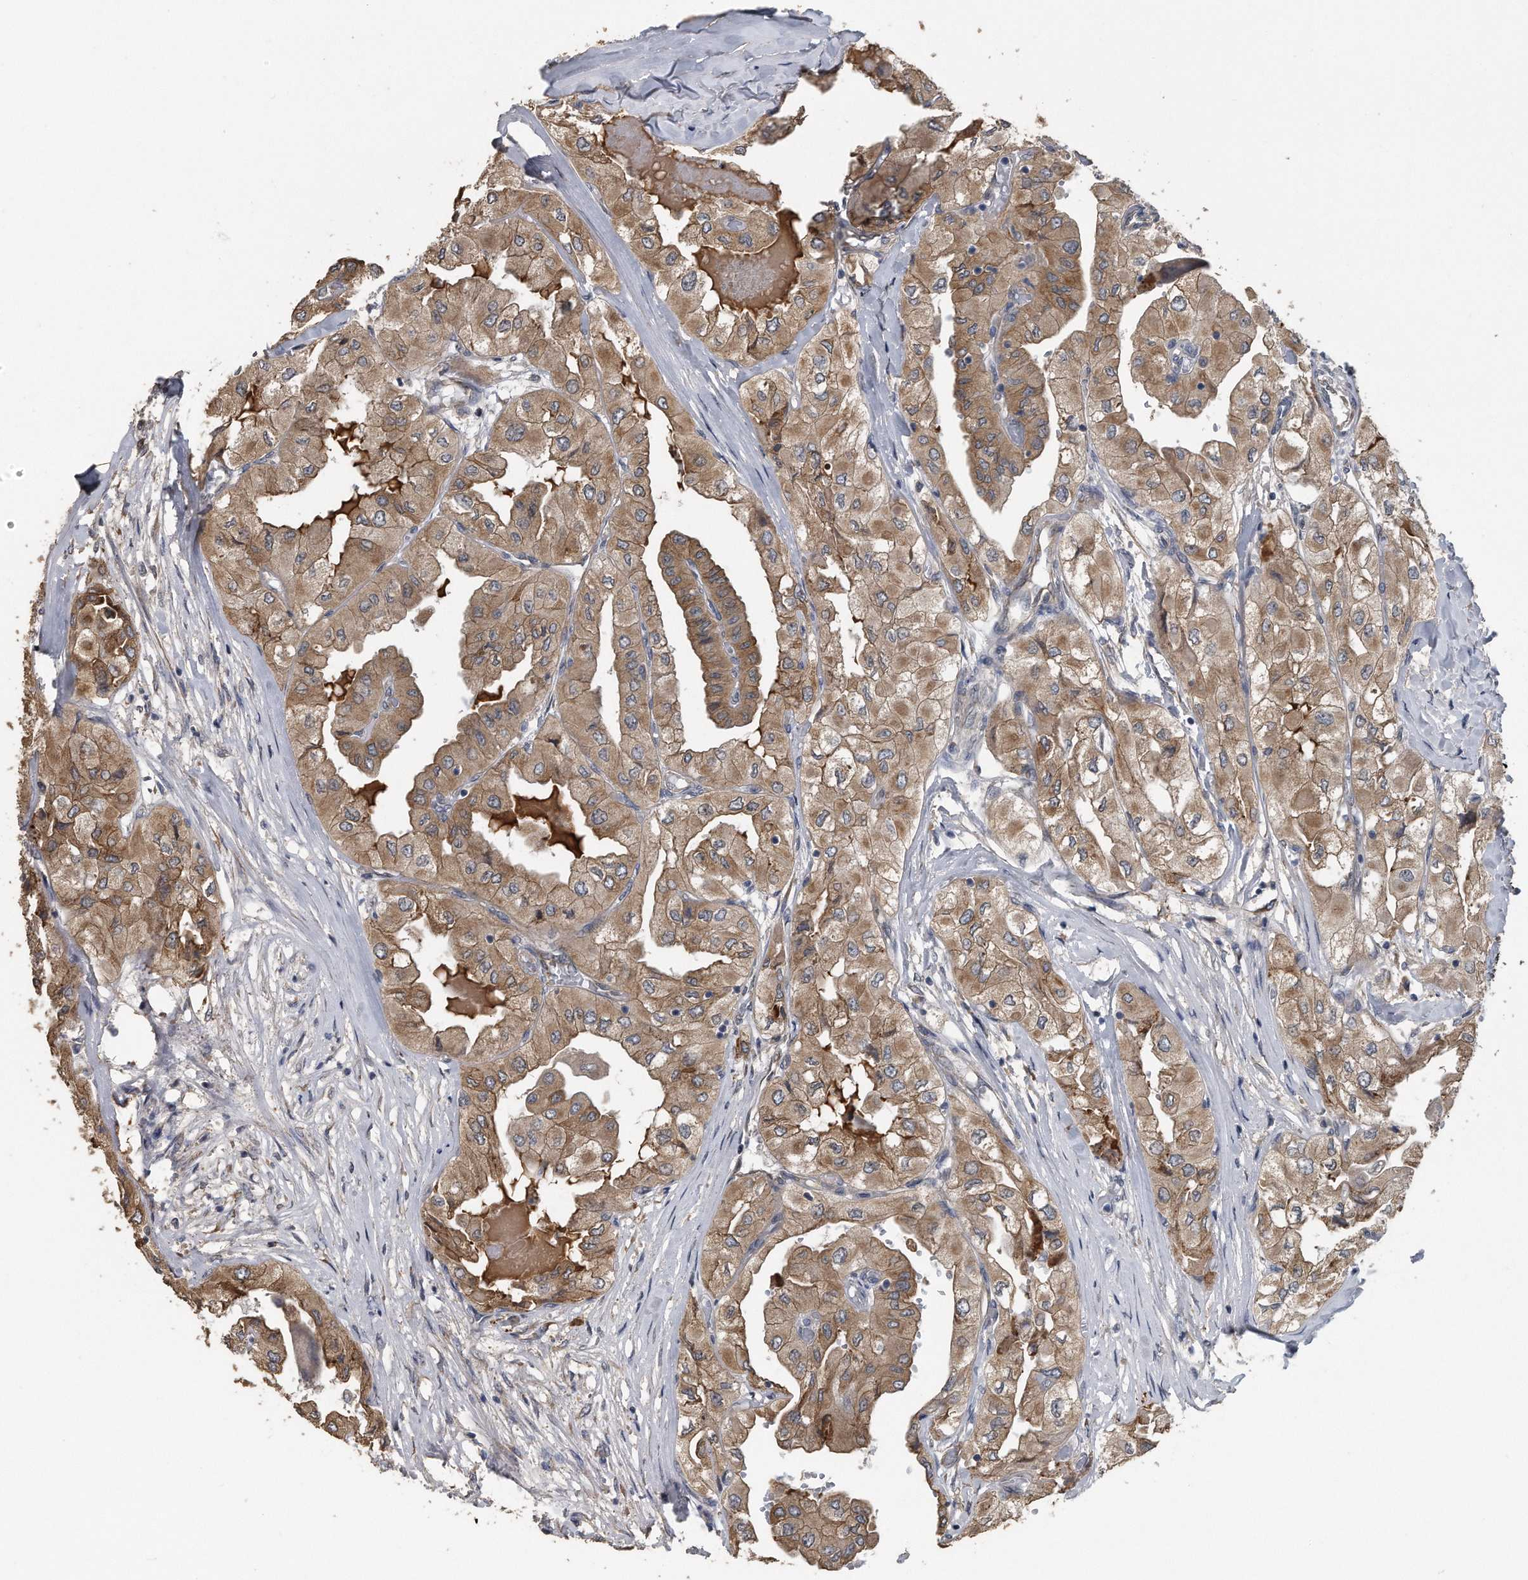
{"staining": {"intensity": "moderate", "quantity": ">75%", "location": "cytoplasmic/membranous"}, "tissue": "thyroid cancer", "cell_type": "Tumor cells", "image_type": "cancer", "snomed": [{"axis": "morphology", "description": "Papillary adenocarcinoma, NOS"}, {"axis": "topography", "description": "Thyroid gland"}], "caption": "The micrograph exhibits staining of thyroid papillary adenocarcinoma, revealing moderate cytoplasmic/membranous protein expression (brown color) within tumor cells.", "gene": "PCLO", "patient": {"sex": "female", "age": 59}}